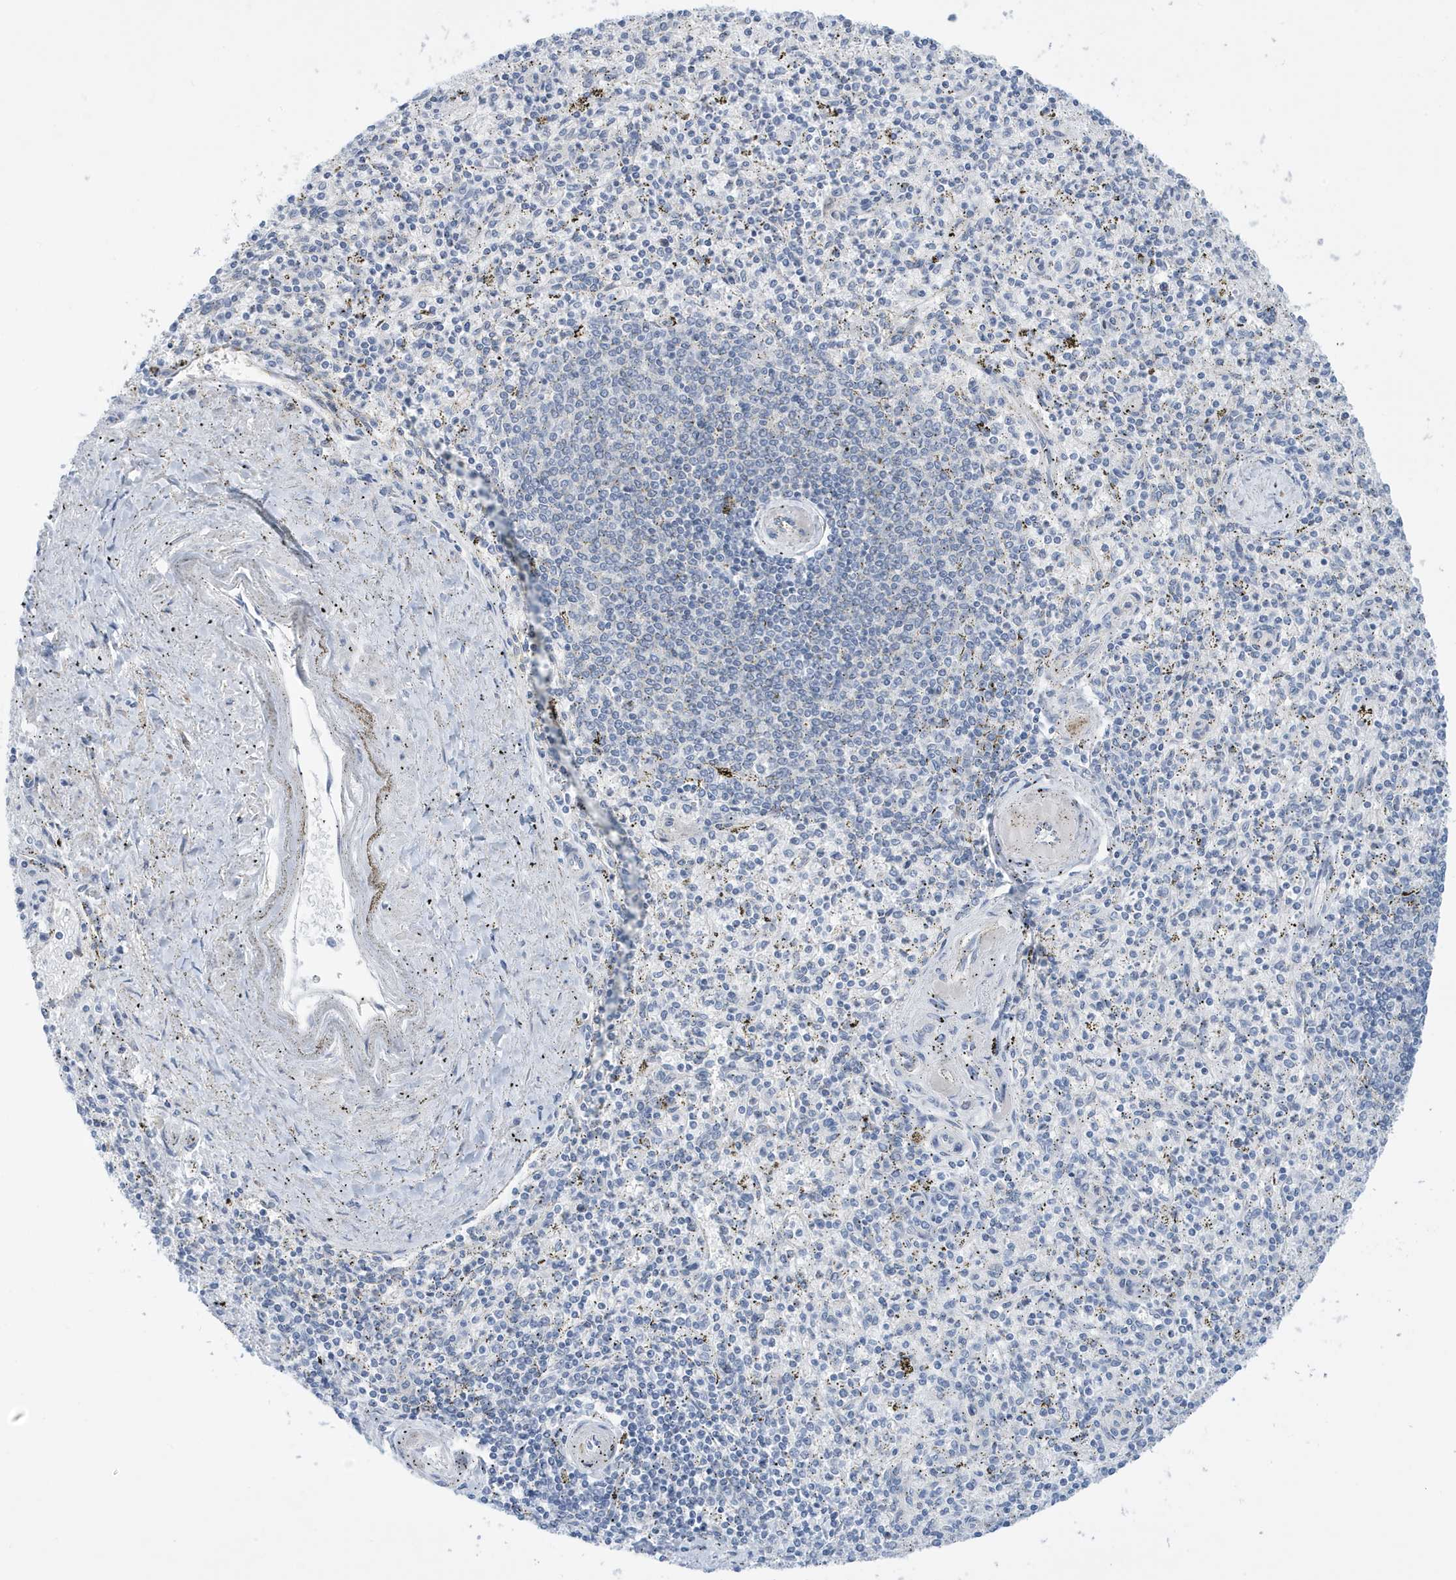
{"staining": {"intensity": "negative", "quantity": "none", "location": "none"}, "tissue": "spleen", "cell_type": "Cells in red pulp", "image_type": "normal", "snomed": [{"axis": "morphology", "description": "Normal tissue, NOS"}, {"axis": "topography", "description": "Spleen"}], "caption": "DAB (3,3'-diaminobenzidine) immunohistochemical staining of normal spleen displays no significant positivity in cells in red pulp. The staining was performed using DAB (3,3'-diaminobenzidine) to visualize the protein expression in brown, while the nuclei were stained in blue with hematoxylin (Magnification: 20x).", "gene": "SEMA3F", "patient": {"sex": "male", "age": 72}}